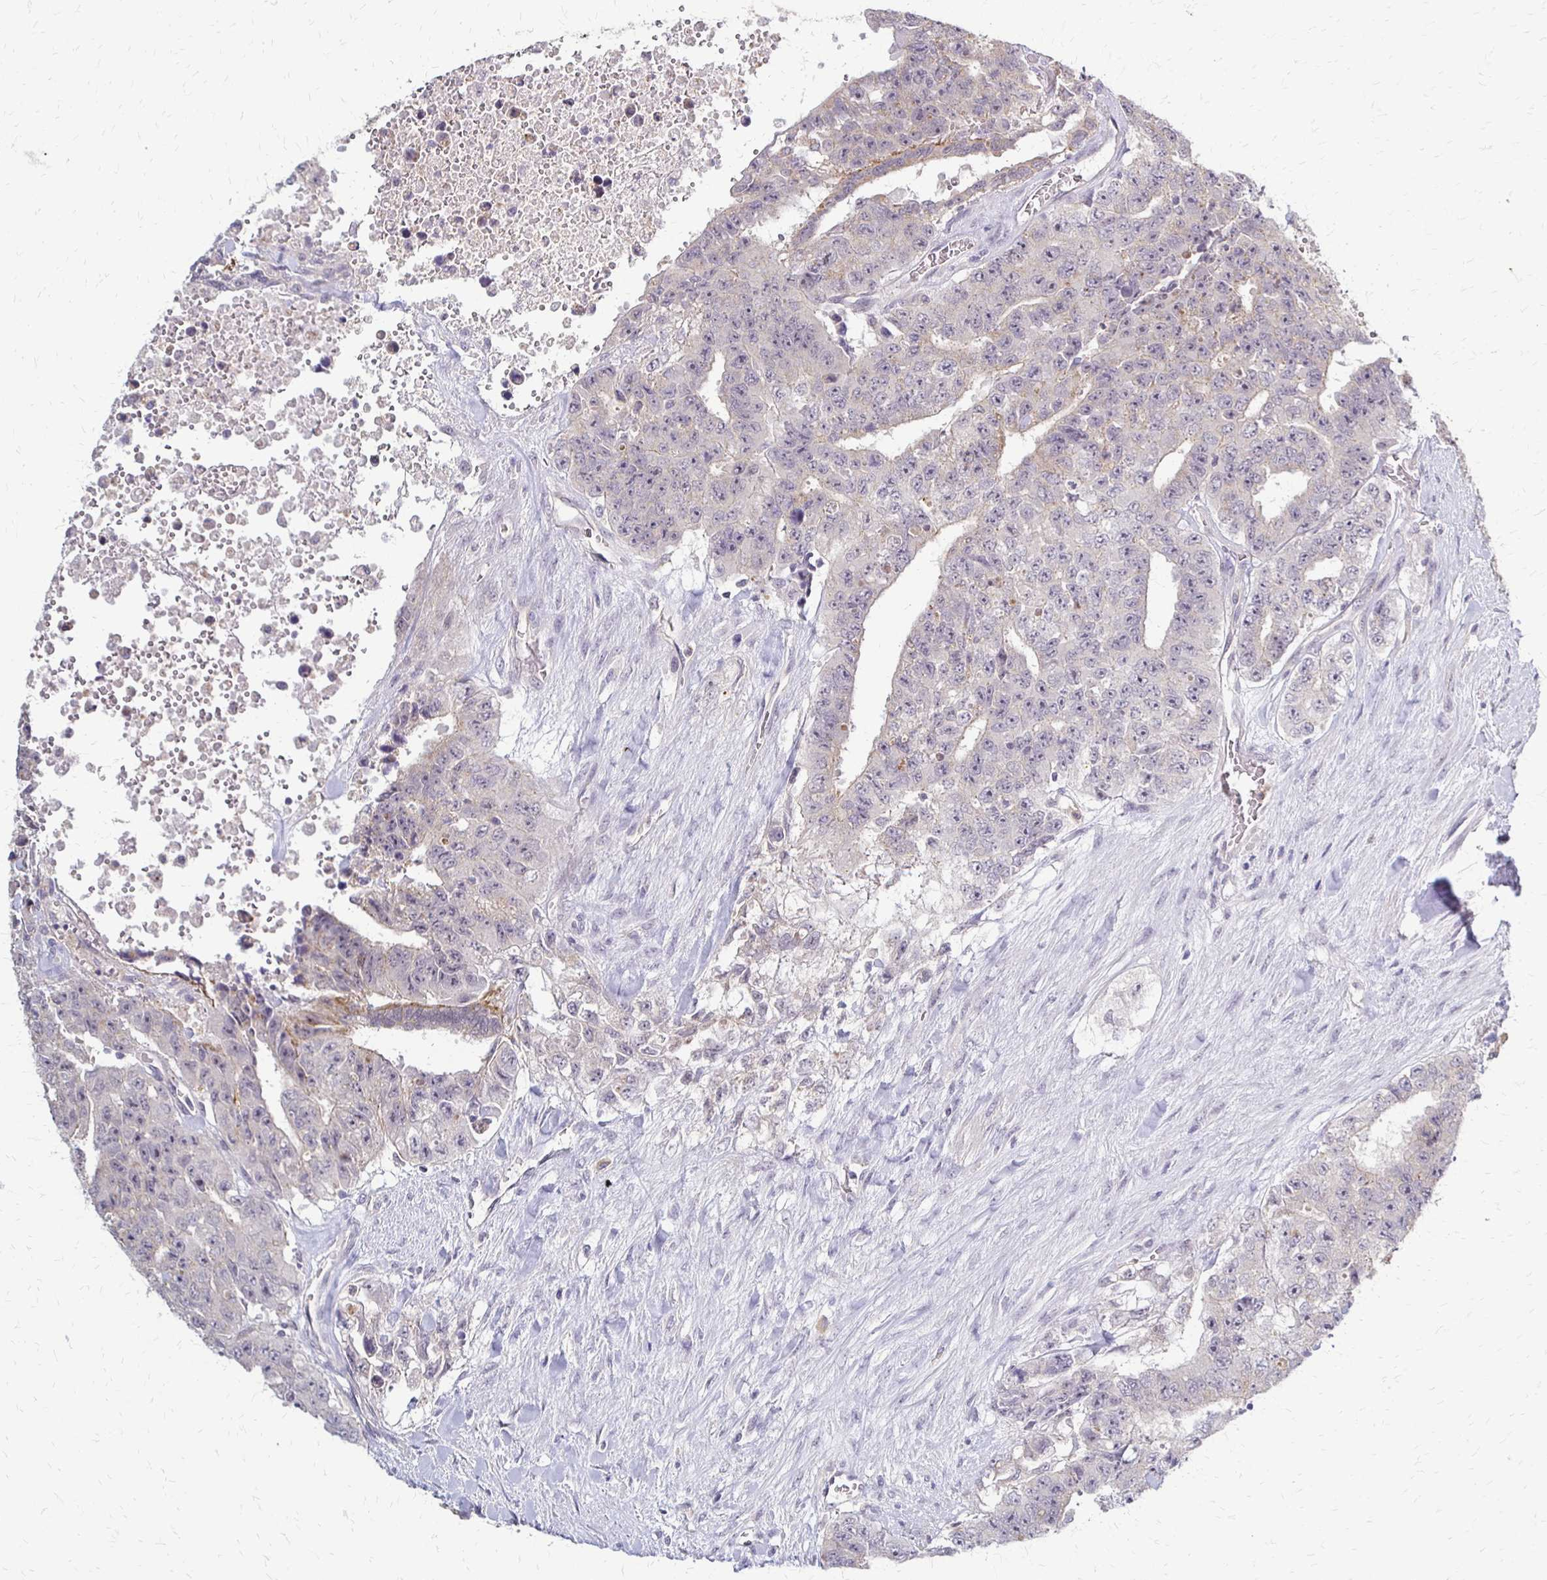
{"staining": {"intensity": "negative", "quantity": "none", "location": "none"}, "tissue": "testis cancer", "cell_type": "Tumor cells", "image_type": "cancer", "snomed": [{"axis": "morphology", "description": "Carcinoma, Embryonal, NOS"}, {"axis": "topography", "description": "Testis"}], "caption": "This is a photomicrograph of immunohistochemistry staining of testis embryonal carcinoma, which shows no positivity in tumor cells.", "gene": "SLC9A9", "patient": {"sex": "male", "age": 24}}